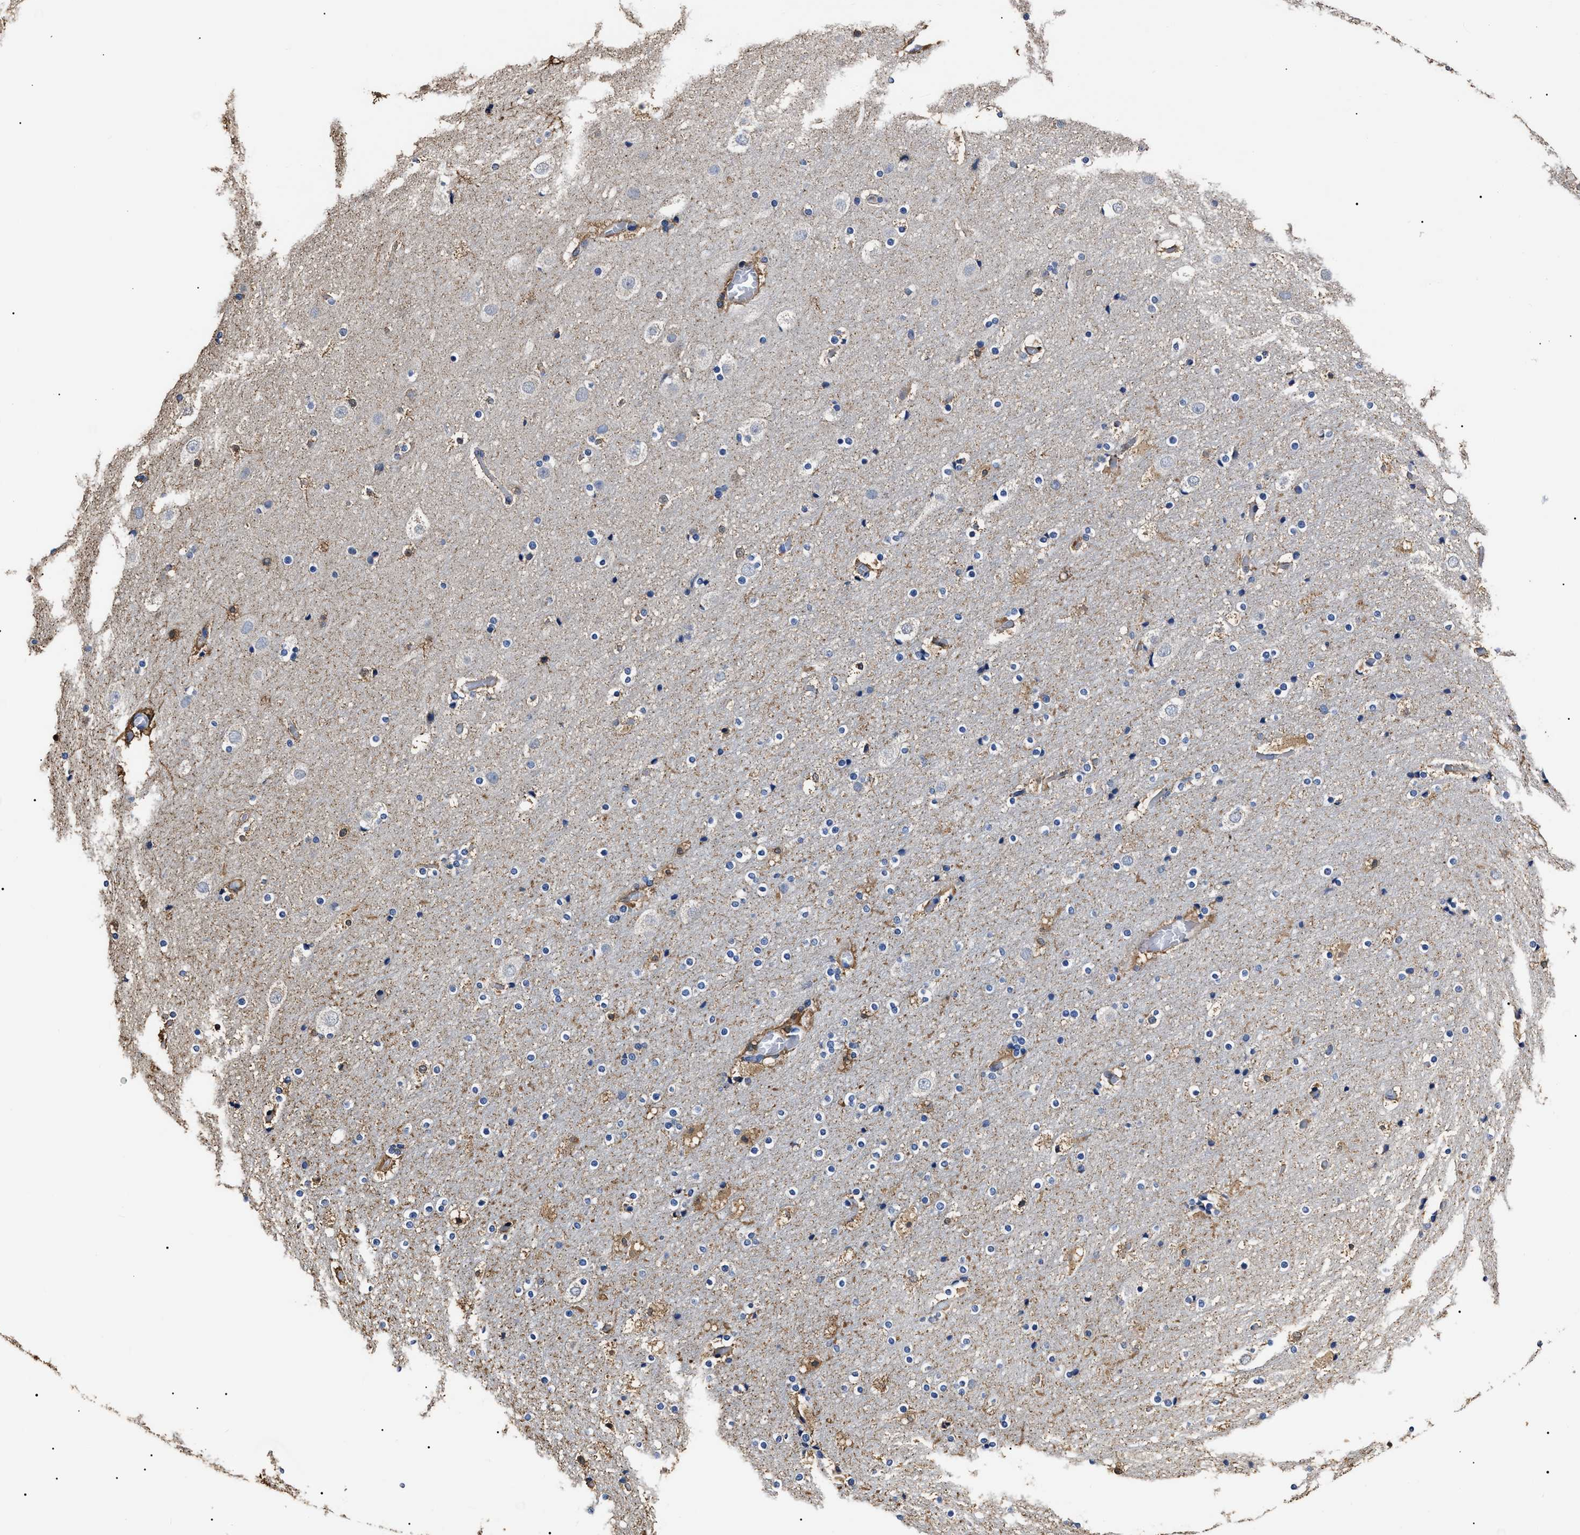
{"staining": {"intensity": "negative", "quantity": "none", "location": "none"}, "tissue": "cerebral cortex", "cell_type": "Endothelial cells", "image_type": "normal", "snomed": [{"axis": "morphology", "description": "Normal tissue, NOS"}, {"axis": "topography", "description": "Cerebral cortex"}], "caption": "Endothelial cells show no significant protein expression in unremarkable cerebral cortex. (DAB IHC visualized using brightfield microscopy, high magnification).", "gene": "ALDH1A1", "patient": {"sex": "male", "age": 57}}